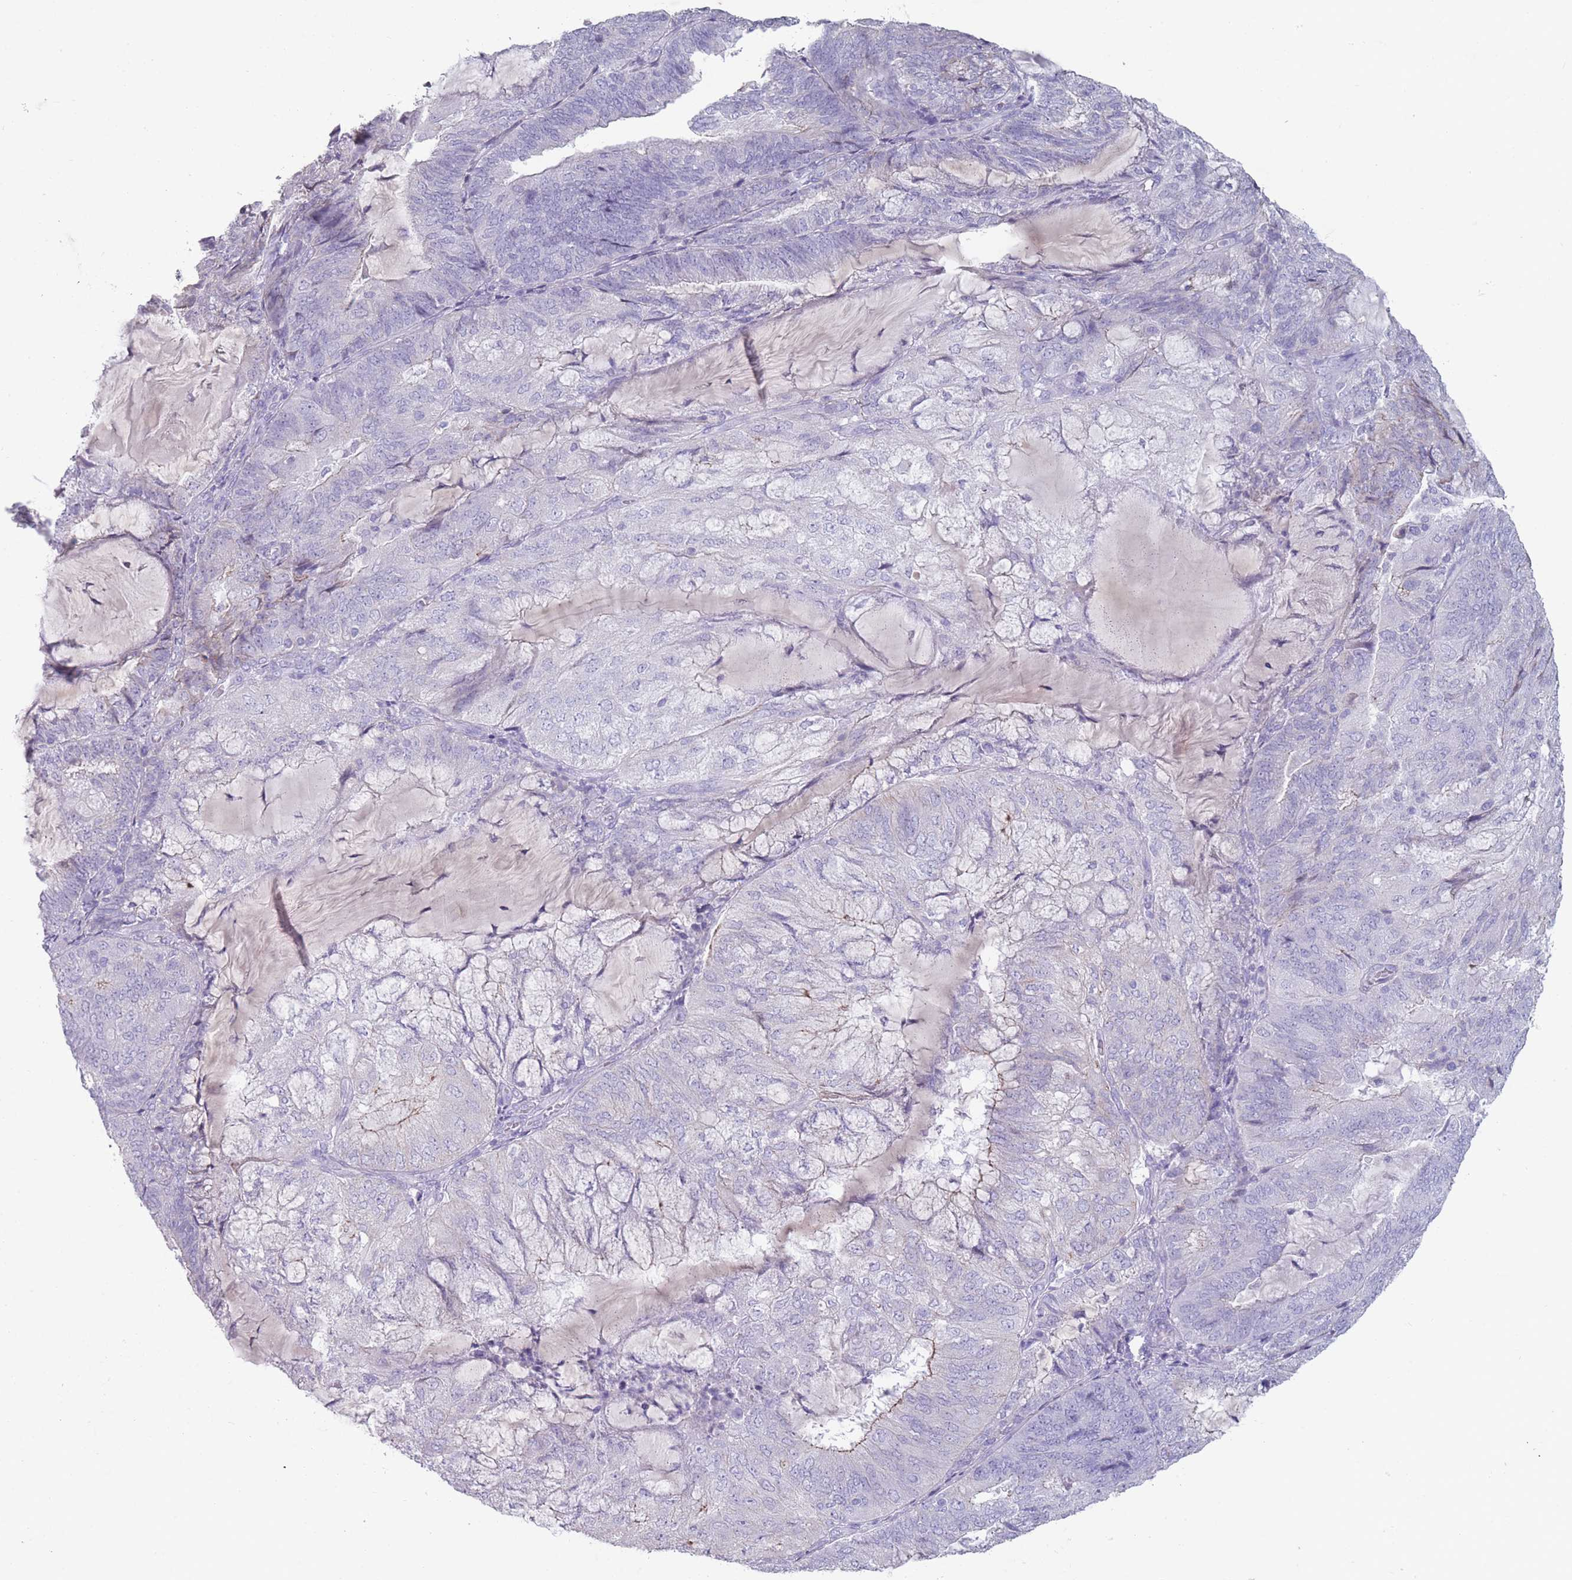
{"staining": {"intensity": "negative", "quantity": "none", "location": "none"}, "tissue": "endometrial cancer", "cell_type": "Tumor cells", "image_type": "cancer", "snomed": [{"axis": "morphology", "description": "Adenocarcinoma, NOS"}, {"axis": "topography", "description": "Endometrium"}], "caption": "Immunohistochemistry of human endometrial cancer (adenocarcinoma) shows no expression in tumor cells.", "gene": "RHBG", "patient": {"sex": "female", "age": 81}}